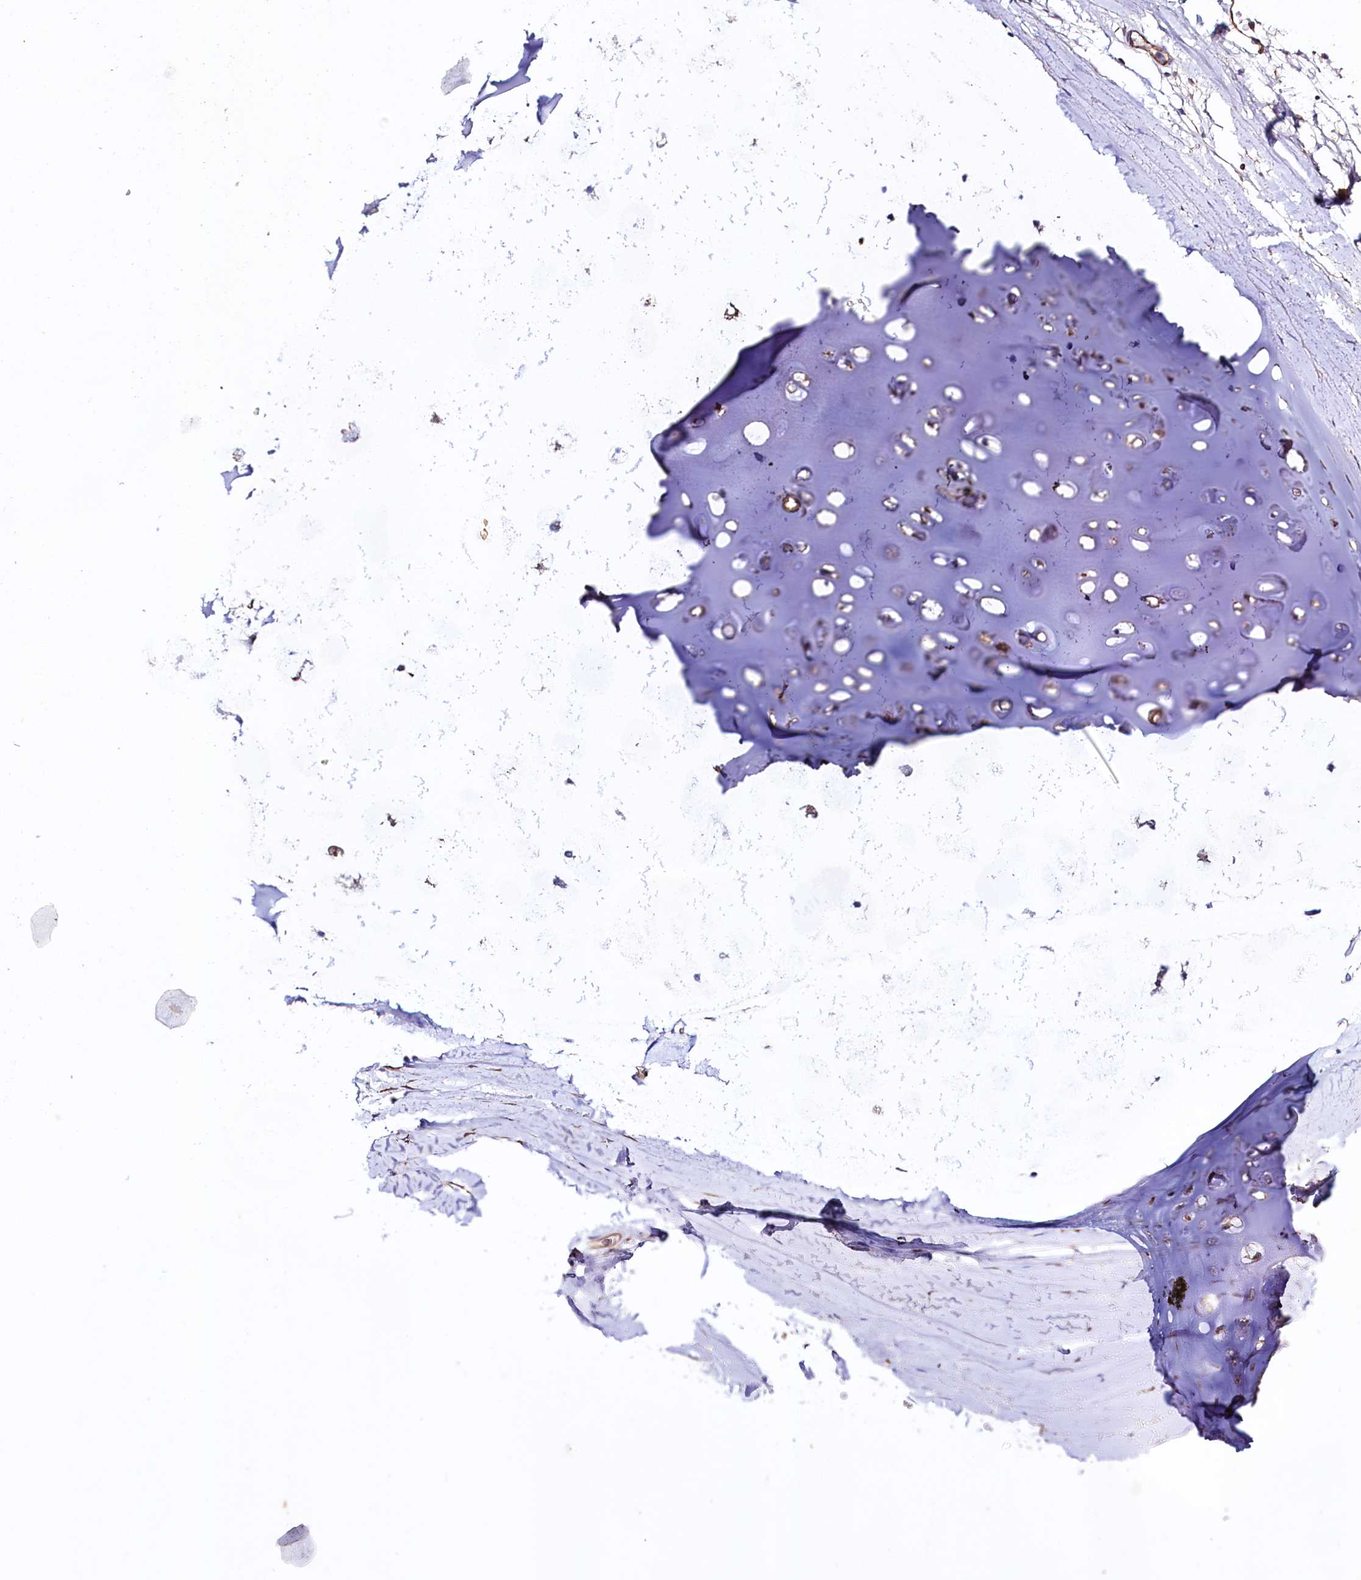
{"staining": {"intensity": "strong", "quantity": ">75%", "location": "cytoplasmic/membranous"}, "tissue": "adipose tissue", "cell_type": "Adipocytes", "image_type": "normal", "snomed": [{"axis": "morphology", "description": "Normal tissue, NOS"}, {"axis": "topography", "description": "Lymph node"}, {"axis": "topography", "description": "Bronchus"}], "caption": "Immunohistochemical staining of benign human adipose tissue displays high levels of strong cytoplasmic/membranous positivity in about >75% of adipocytes. (DAB = brown stain, brightfield microscopy at high magnification).", "gene": "SLC7A1", "patient": {"sex": "male", "age": 63}}